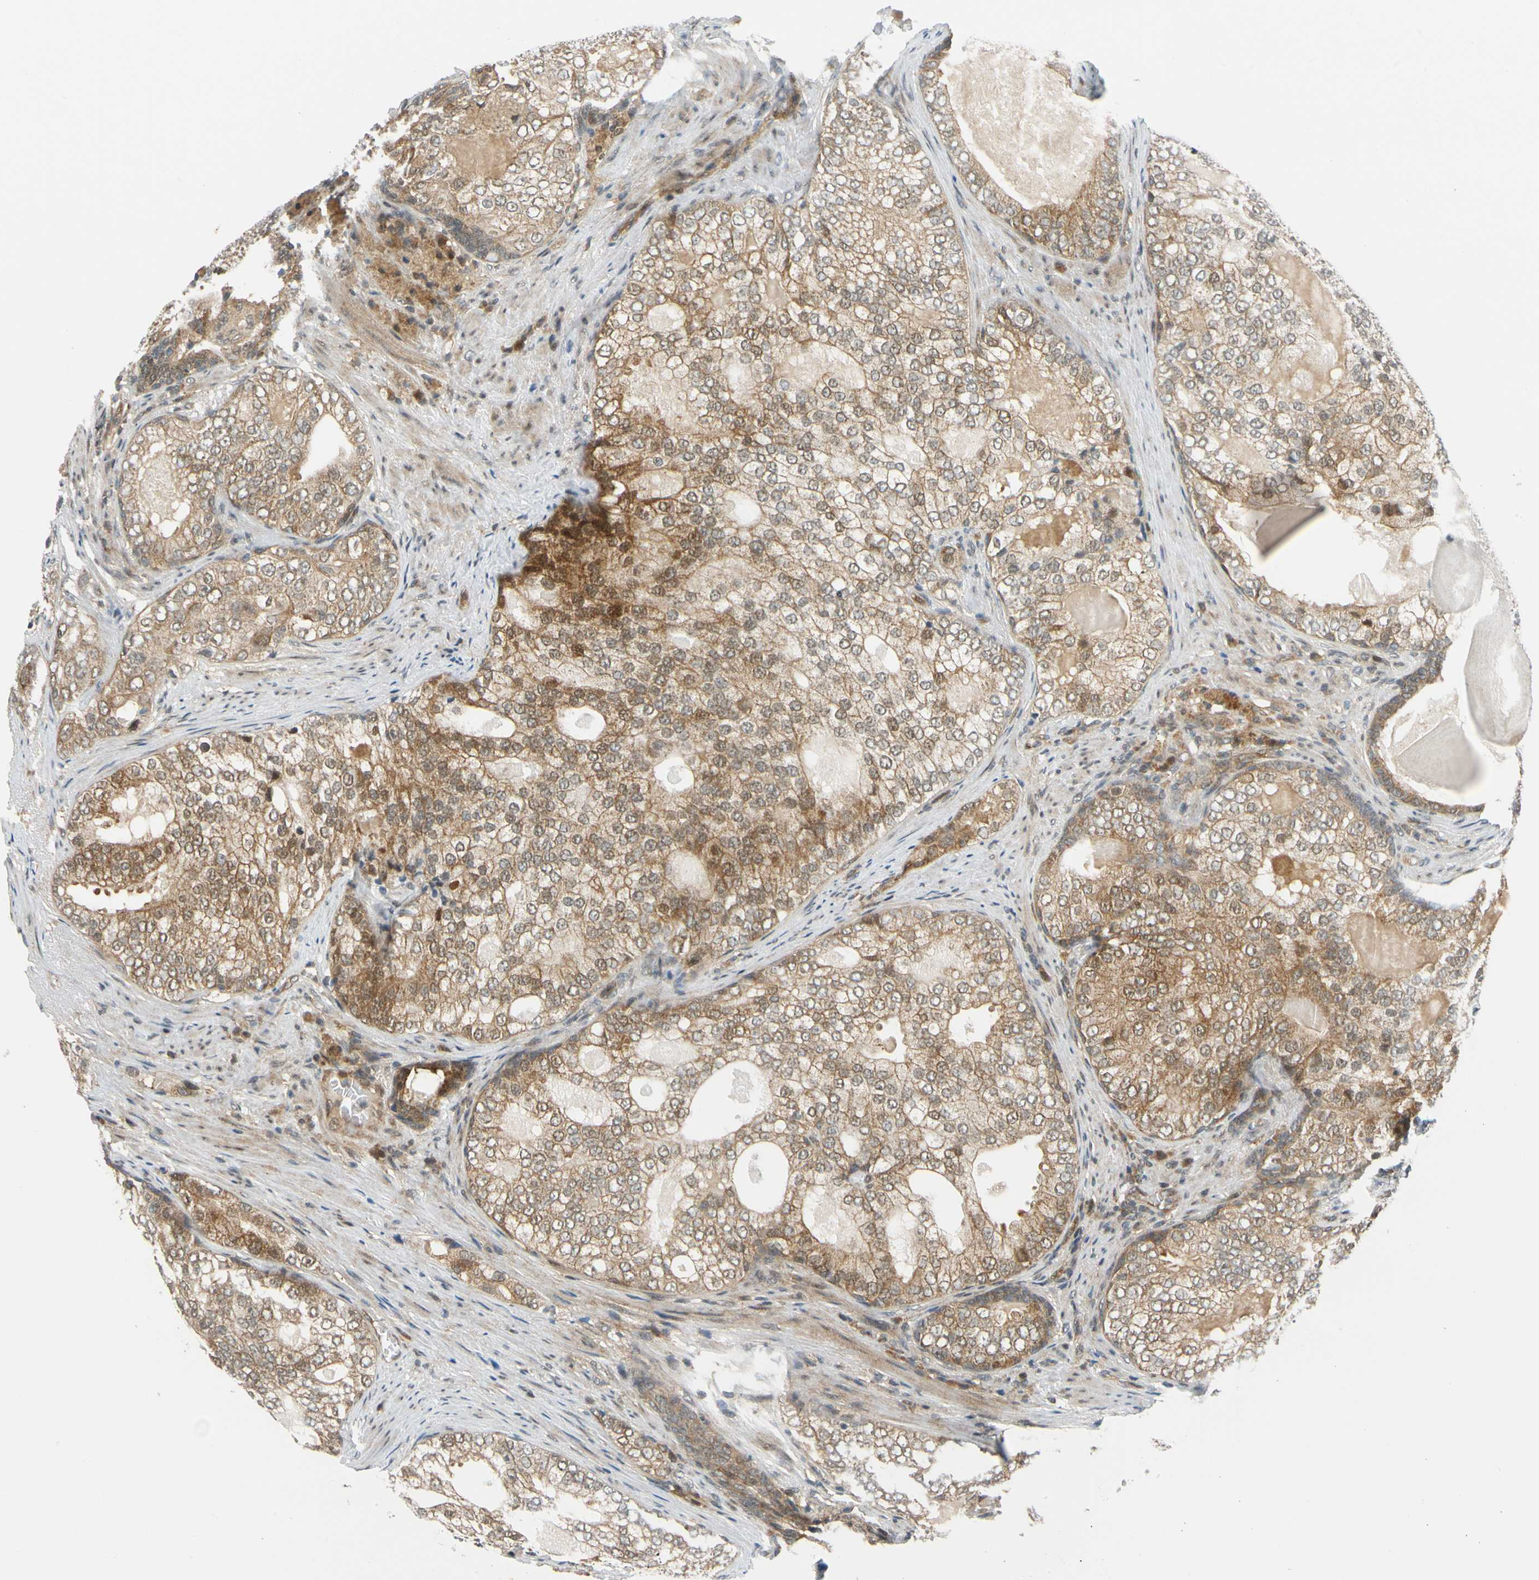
{"staining": {"intensity": "moderate", "quantity": ">75%", "location": "cytoplasmic/membranous,nuclear"}, "tissue": "prostate cancer", "cell_type": "Tumor cells", "image_type": "cancer", "snomed": [{"axis": "morphology", "description": "Adenocarcinoma, High grade"}, {"axis": "topography", "description": "Prostate"}], "caption": "Protein expression analysis of human prostate cancer (adenocarcinoma (high-grade)) reveals moderate cytoplasmic/membranous and nuclear positivity in approximately >75% of tumor cells.", "gene": "MAPK9", "patient": {"sex": "male", "age": 66}}